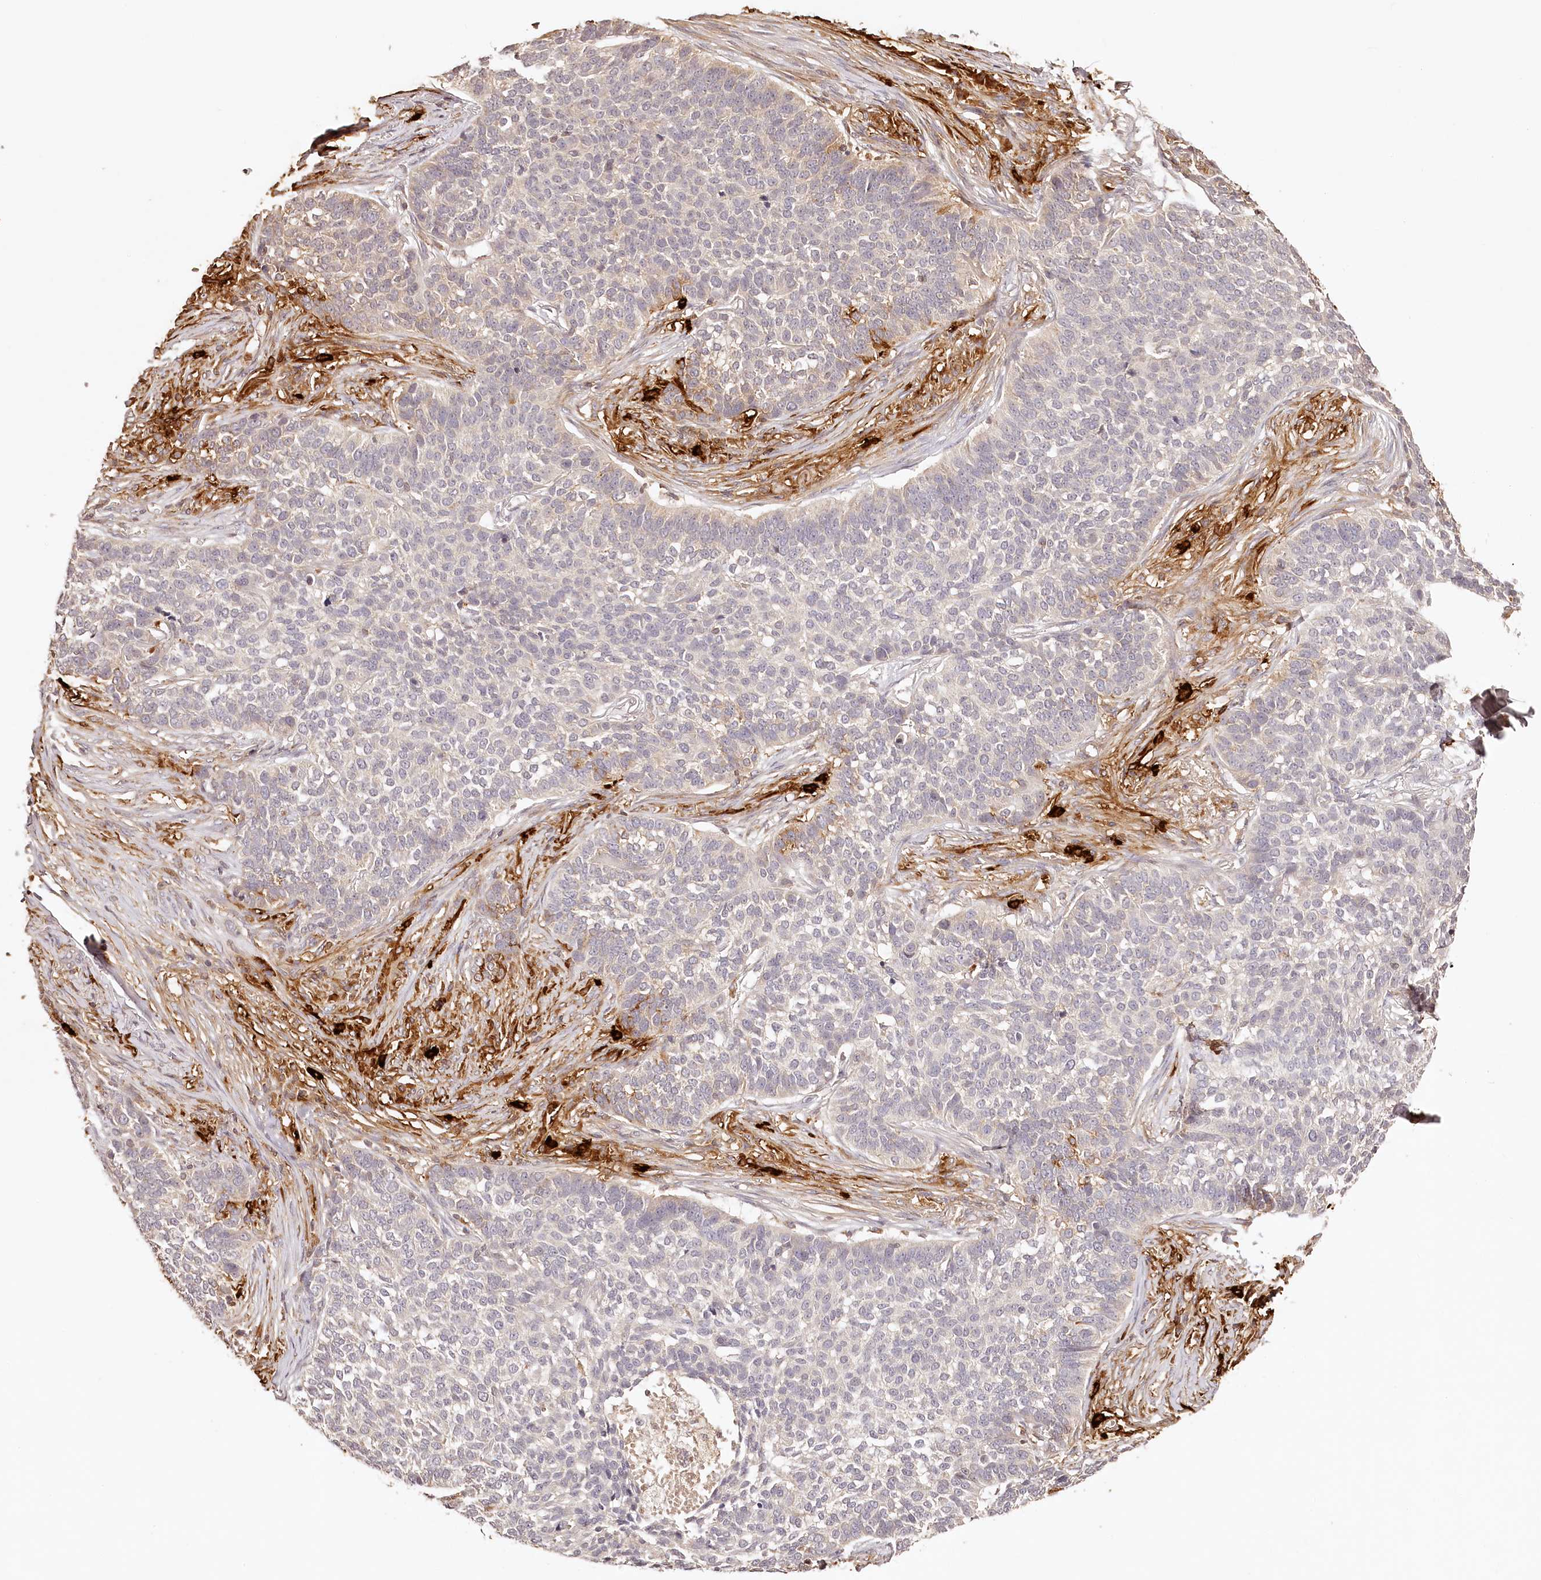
{"staining": {"intensity": "negative", "quantity": "none", "location": "none"}, "tissue": "skin cancer", "cell_type": "Tumor cells", "image_type": "cancer", "snomed": [{"axis": "morphology", "description": "Basal cell carcinoma"}, {"axis": "topography", "description": "Skin"}], "caption": "Protein analysis of basal cell carcinoma (skin) shows no significant staining in tumor cells.", "gene": "SYNGR1", "patient": {"sex": "male", "age": 85}}